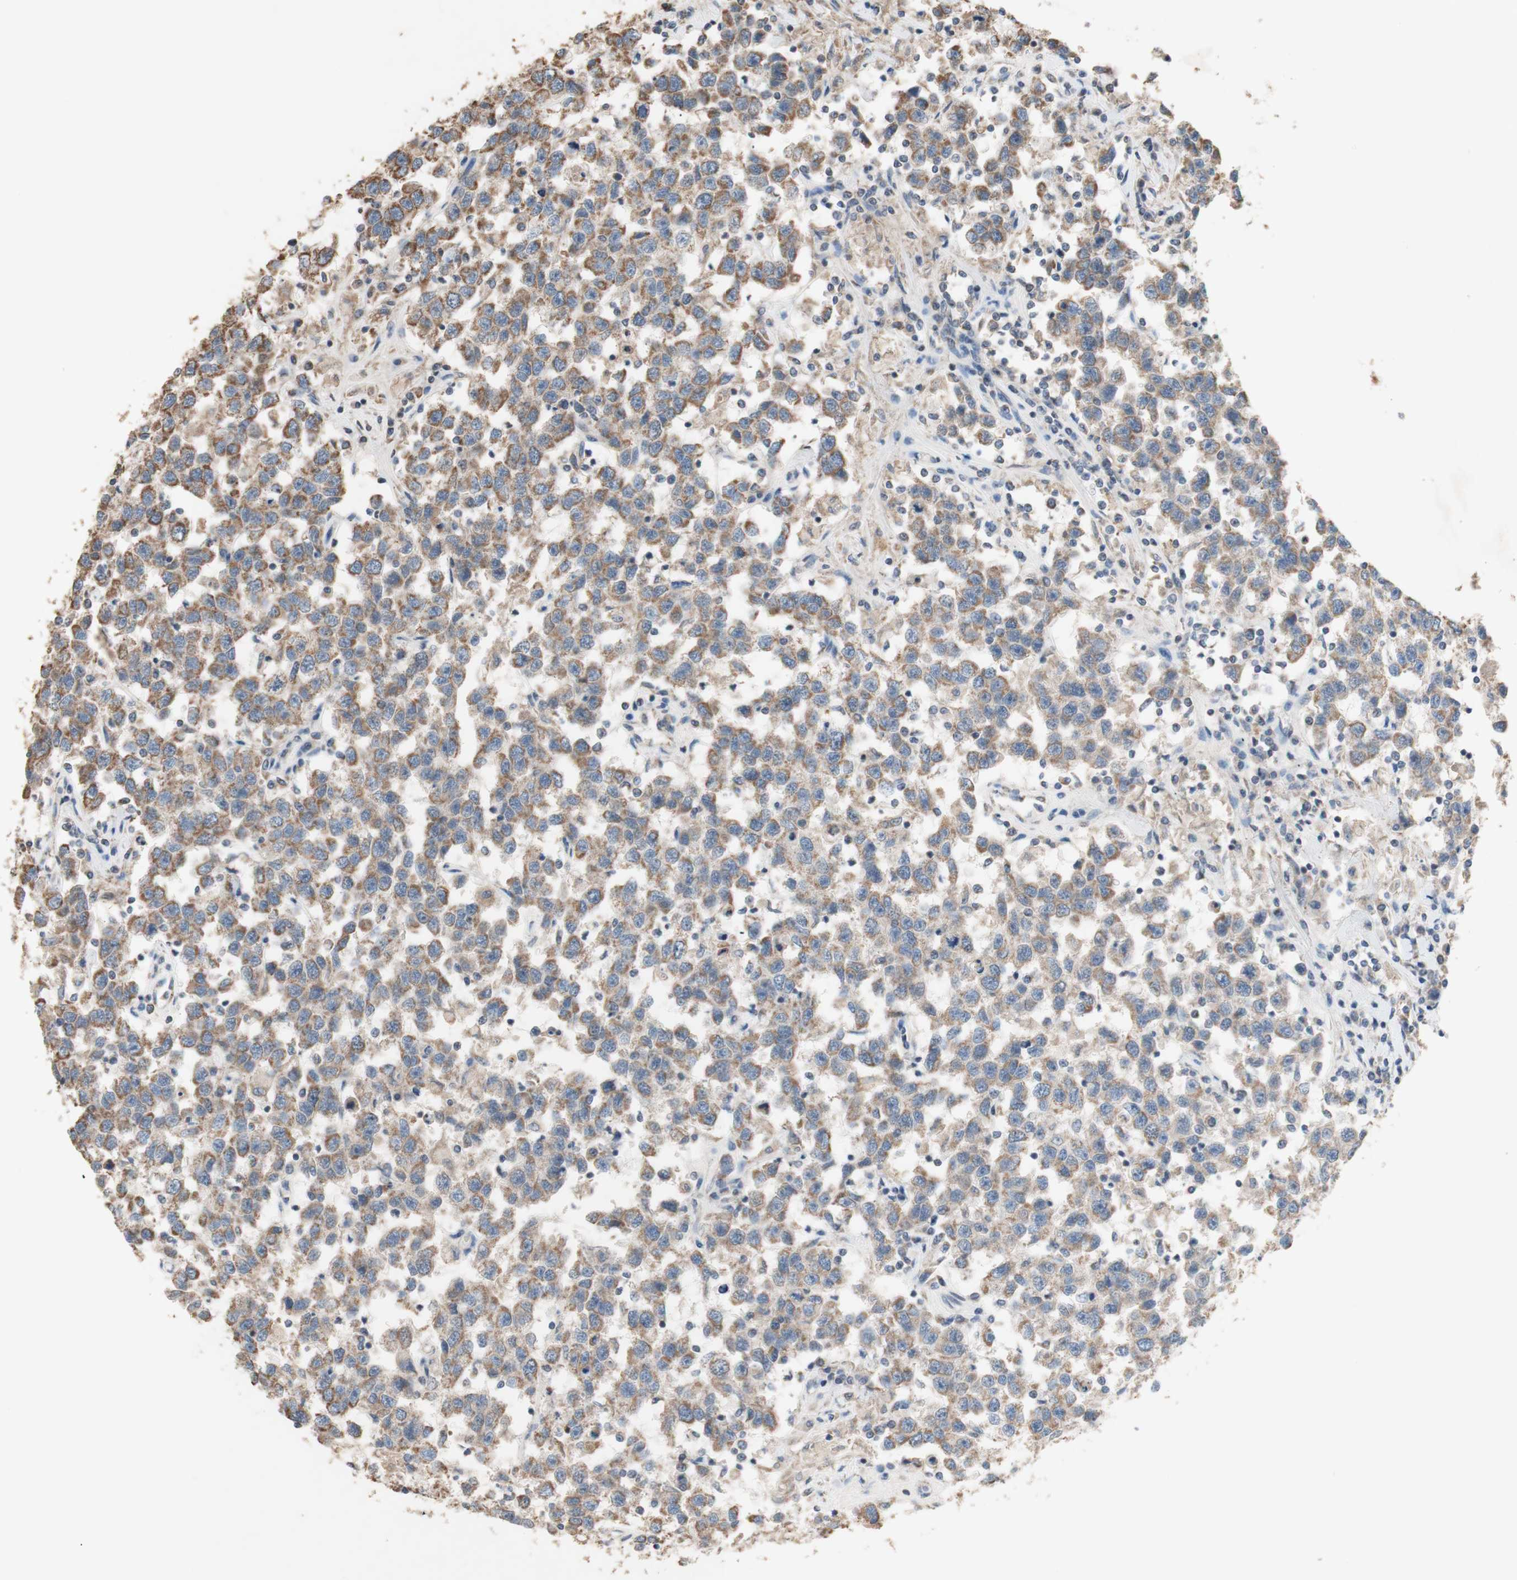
{"staining": {"intensity": "moderate", "quantity": ">75%", "location": "cytoplasmic/membranous"}, "tissue": "testis cancer", "cell_type": "Tumor cells", "image_type": "cancer", "snomed": [{"axis": "morphology", "description": "Seminoma, NOS"}, {"axis": "topography", "description": "Testis"}], "caption": "This micrograph displays testis seminoma stained with immunohistochemistry (IHC) to label a protein in brown. The cytoplasmic/membranous of tumor cells show moderate positivity for the protein. Nuclei are counter-stained blue.", "gene": "PTGIS", "patient": {"sex": "male", "age": 41}}